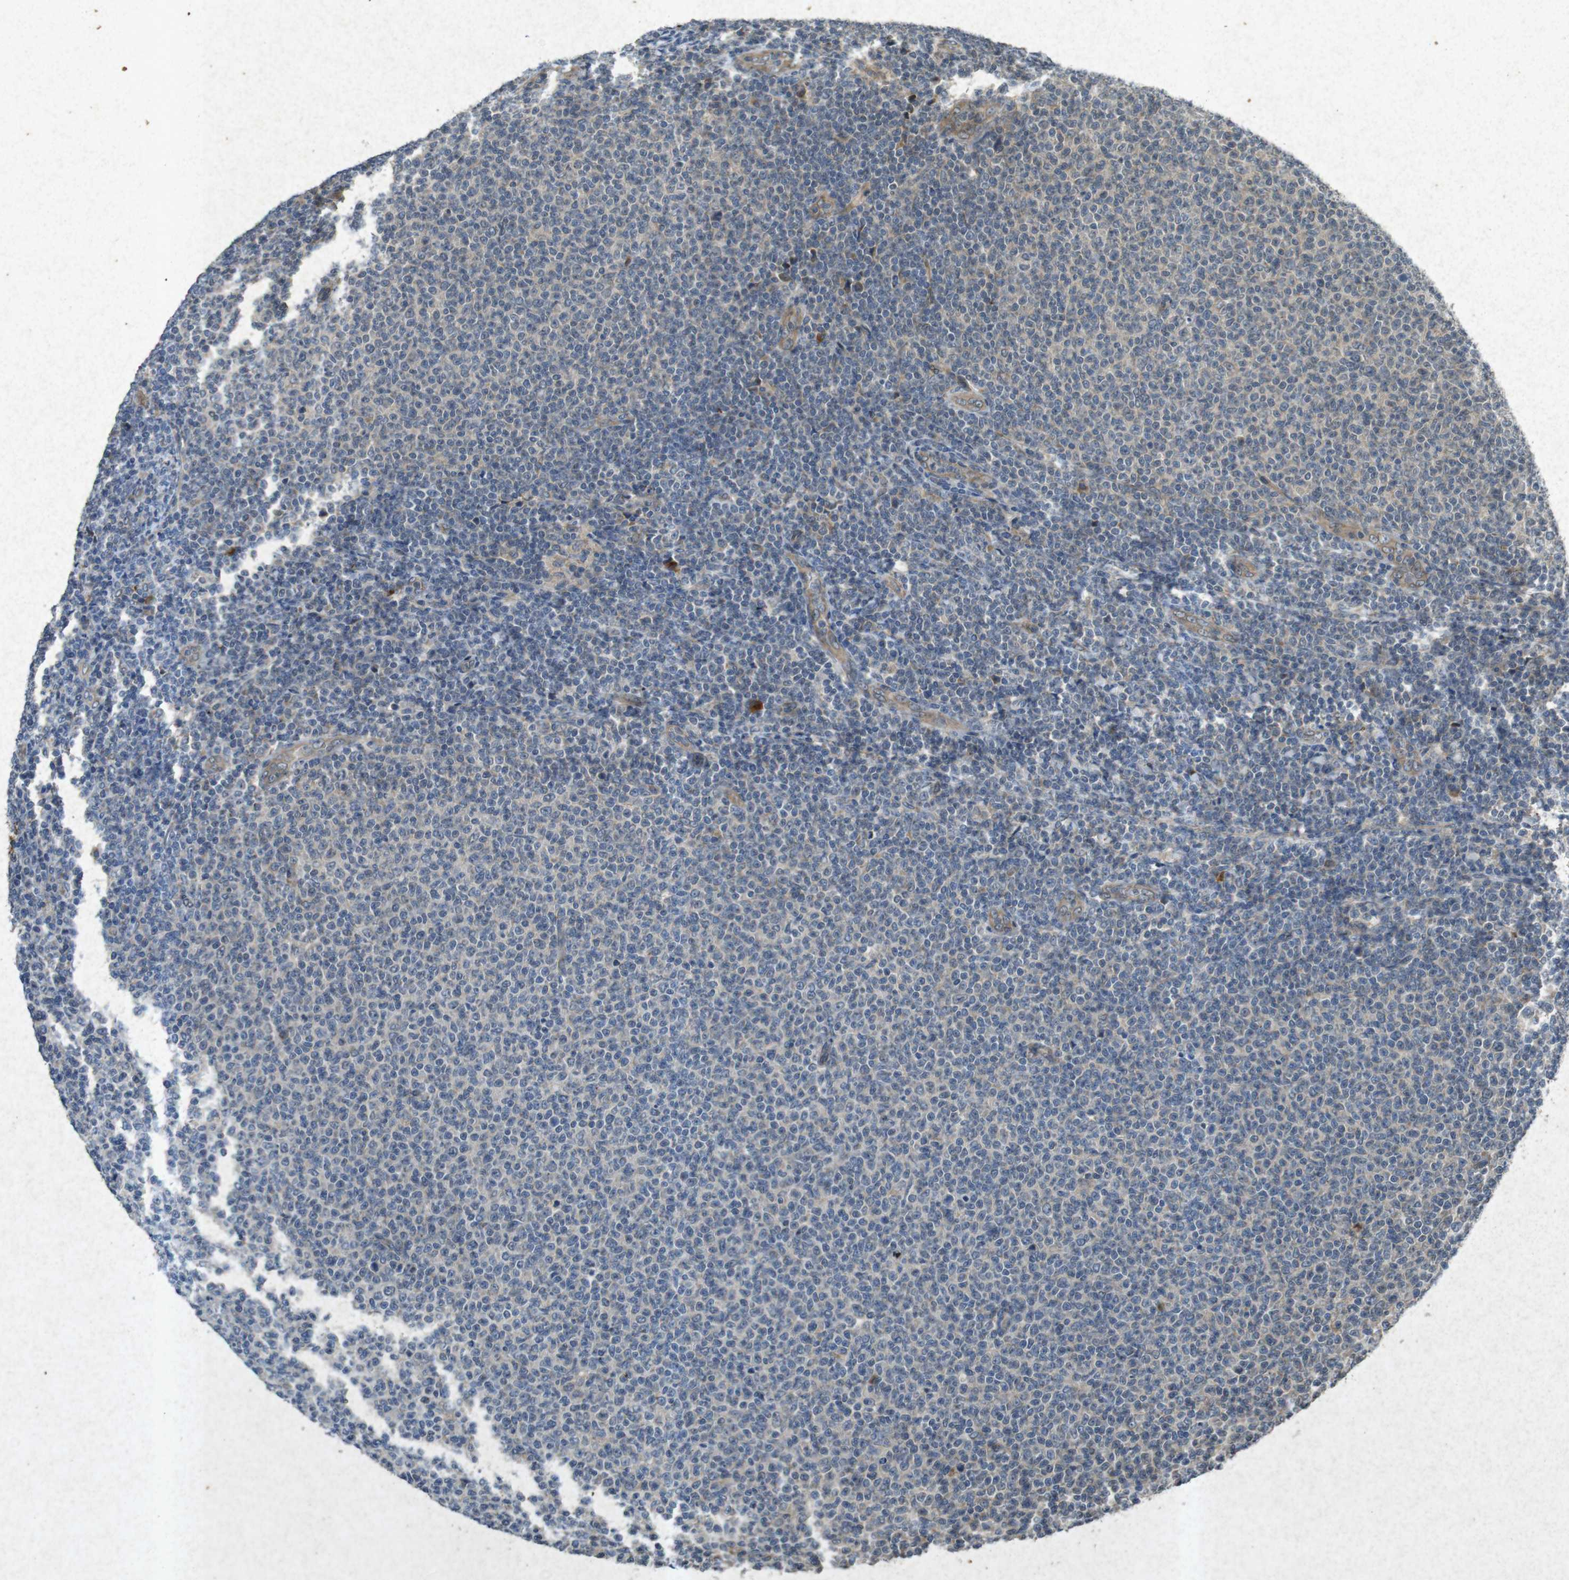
{"staining": {"intensity": "negative", "quantity": "none", "location": "none"}, "tissue": "lymphoma", "cell_type": "Tumor cells", "image_type": "cancer", "snomed": [{"axis": "morphology", "description": "Malignant lymphoma, non-Hodgkin's type, Low grade"}, {"axis": "topography", "description": "Lymph node"}], "caption": "Immunohistochemistry photomicrograph of human lymphoma stained for a protein (brown), which reveals no staining in tumor cells. The staining is performed using DAB (3,3'-diaminobenzidine) brown chromogen with nuclei counter-stained in using hematoxylin.", "gene": "FLCN", "patient": {"sex": "male", "age": 66}}